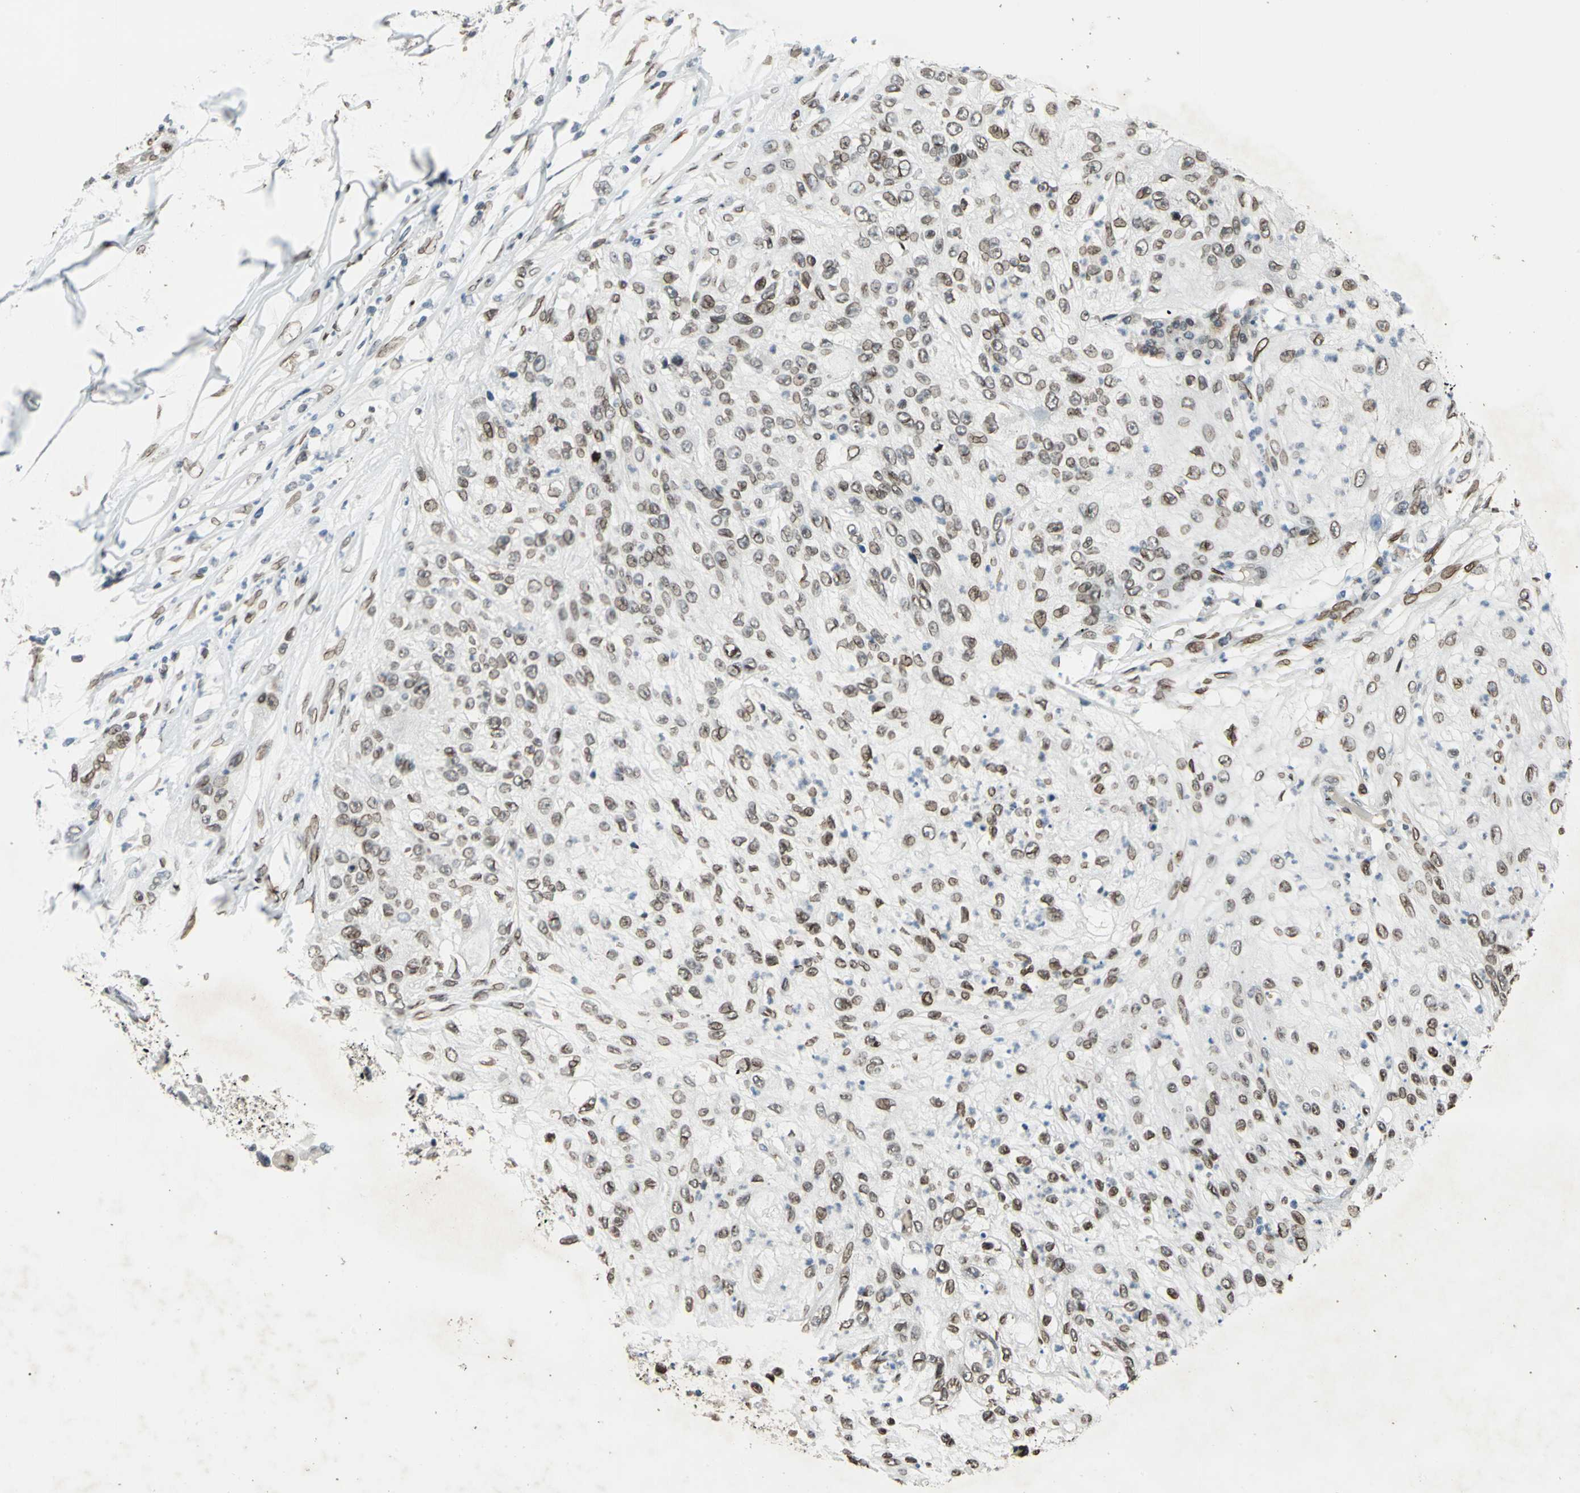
{"staining": {"intensity": "moderate", "quantity": ">75%", "location": "cytoplasmic/membranous,nuclear"}, "tissue": "lung cancer", "cell_type": "Tumor cells", "image_type": "cancer", "snomed": [{"axis": "morphology", "description": "Inflammation, NOS"}, {"axis": "morphology", "description": "Squamous cell carcinoma, NOS"}, {"axis": "topography", "description": "Lymph node"}, {"axis": "topography", "description": "Soft tissue"}, {"axis": "topography", "description": "Lung"}], "caption": "This micrograph demonstrates immunohistochemistry staining of human lung cancer, with medium moderate cytoplasmic/membranous and nuclear positivity in about >75% of tumor cells.", "gene": "ISY1", "patient": {"sex": "male", "age": 66}}